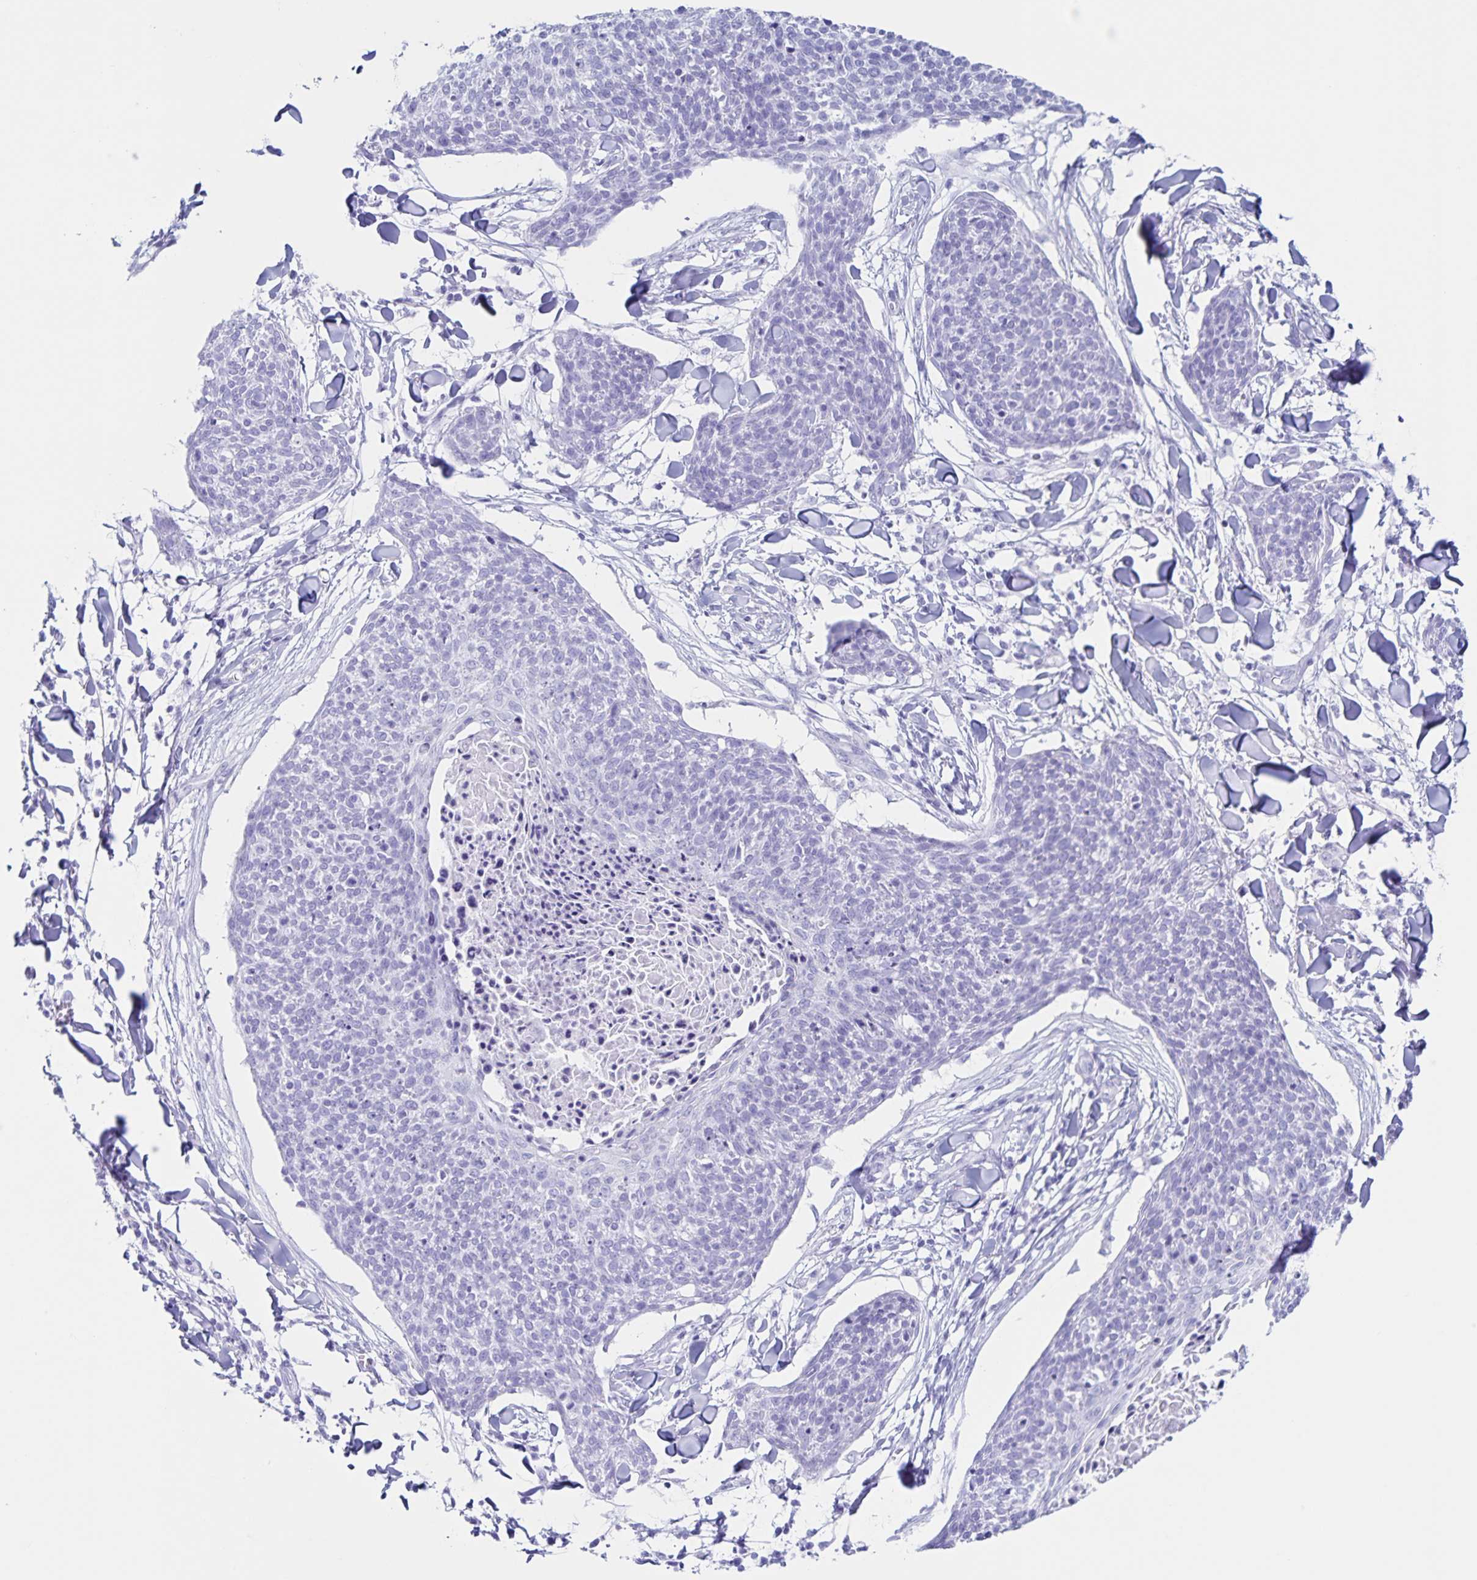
{"staining": {"intensity": "negative", "quantity": "none", "location": "none"}, "tissue": "skin cancer", "cell_type": "Tumor cells", "image_type": "cancer", "snomed": [{"axis": "morphology", "description": "Squamous cell carcinoma, NOS"}, {"axis": "topography", "description": "Skin"}, {"axis": "topography", "description": "Vulva"}], "caption": "Tumor cells are negative for brown protein staining in squamous cell carcinoma (skin).", "gene": "C12orf56", "patient": {"sex": "female", "age": 75}}